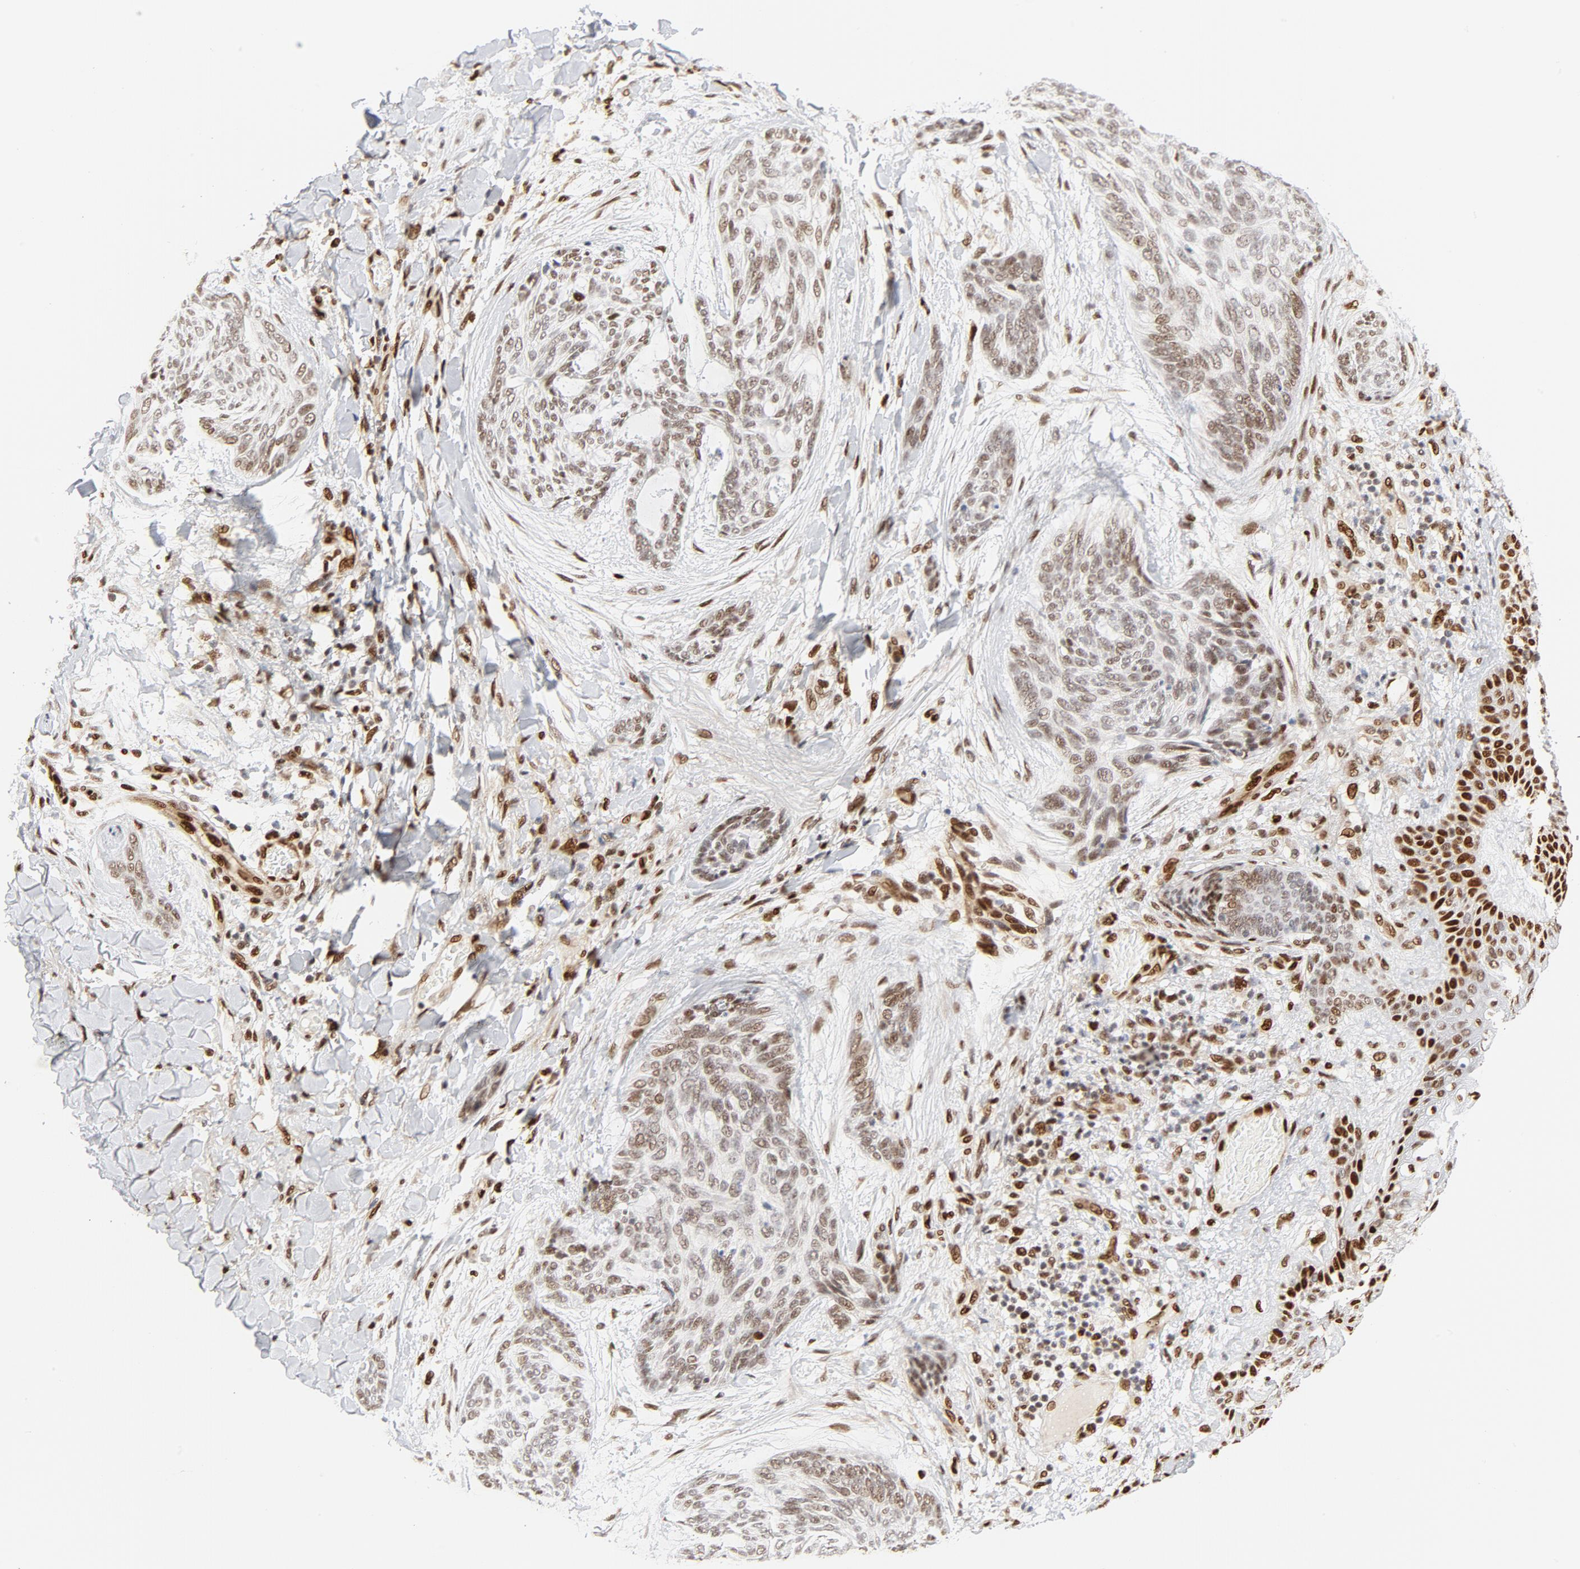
{"staining": {"intensity": "moderate", "quantity": "<25%", "location": "nuclear"}, "tissue": "skin cancer", "cell_type": "Tumor cells", "image_type": "cancer", "snomed": [{"axis": "morphology", "description": "Normal tissue, NOS"}, {"axis": "morphology", "description": "Basal cell carcinoma"}, {"axis": "topography", "description": "Skin"}], "caption": "A high-resolution photomicrograph shows IHC staining of skin basal cell carcinoma, which shows moderate nuclear expression in about <25% of tumor cells.", "gene": "MEF2A", "patient": {"sex": "female", "age": 71}}